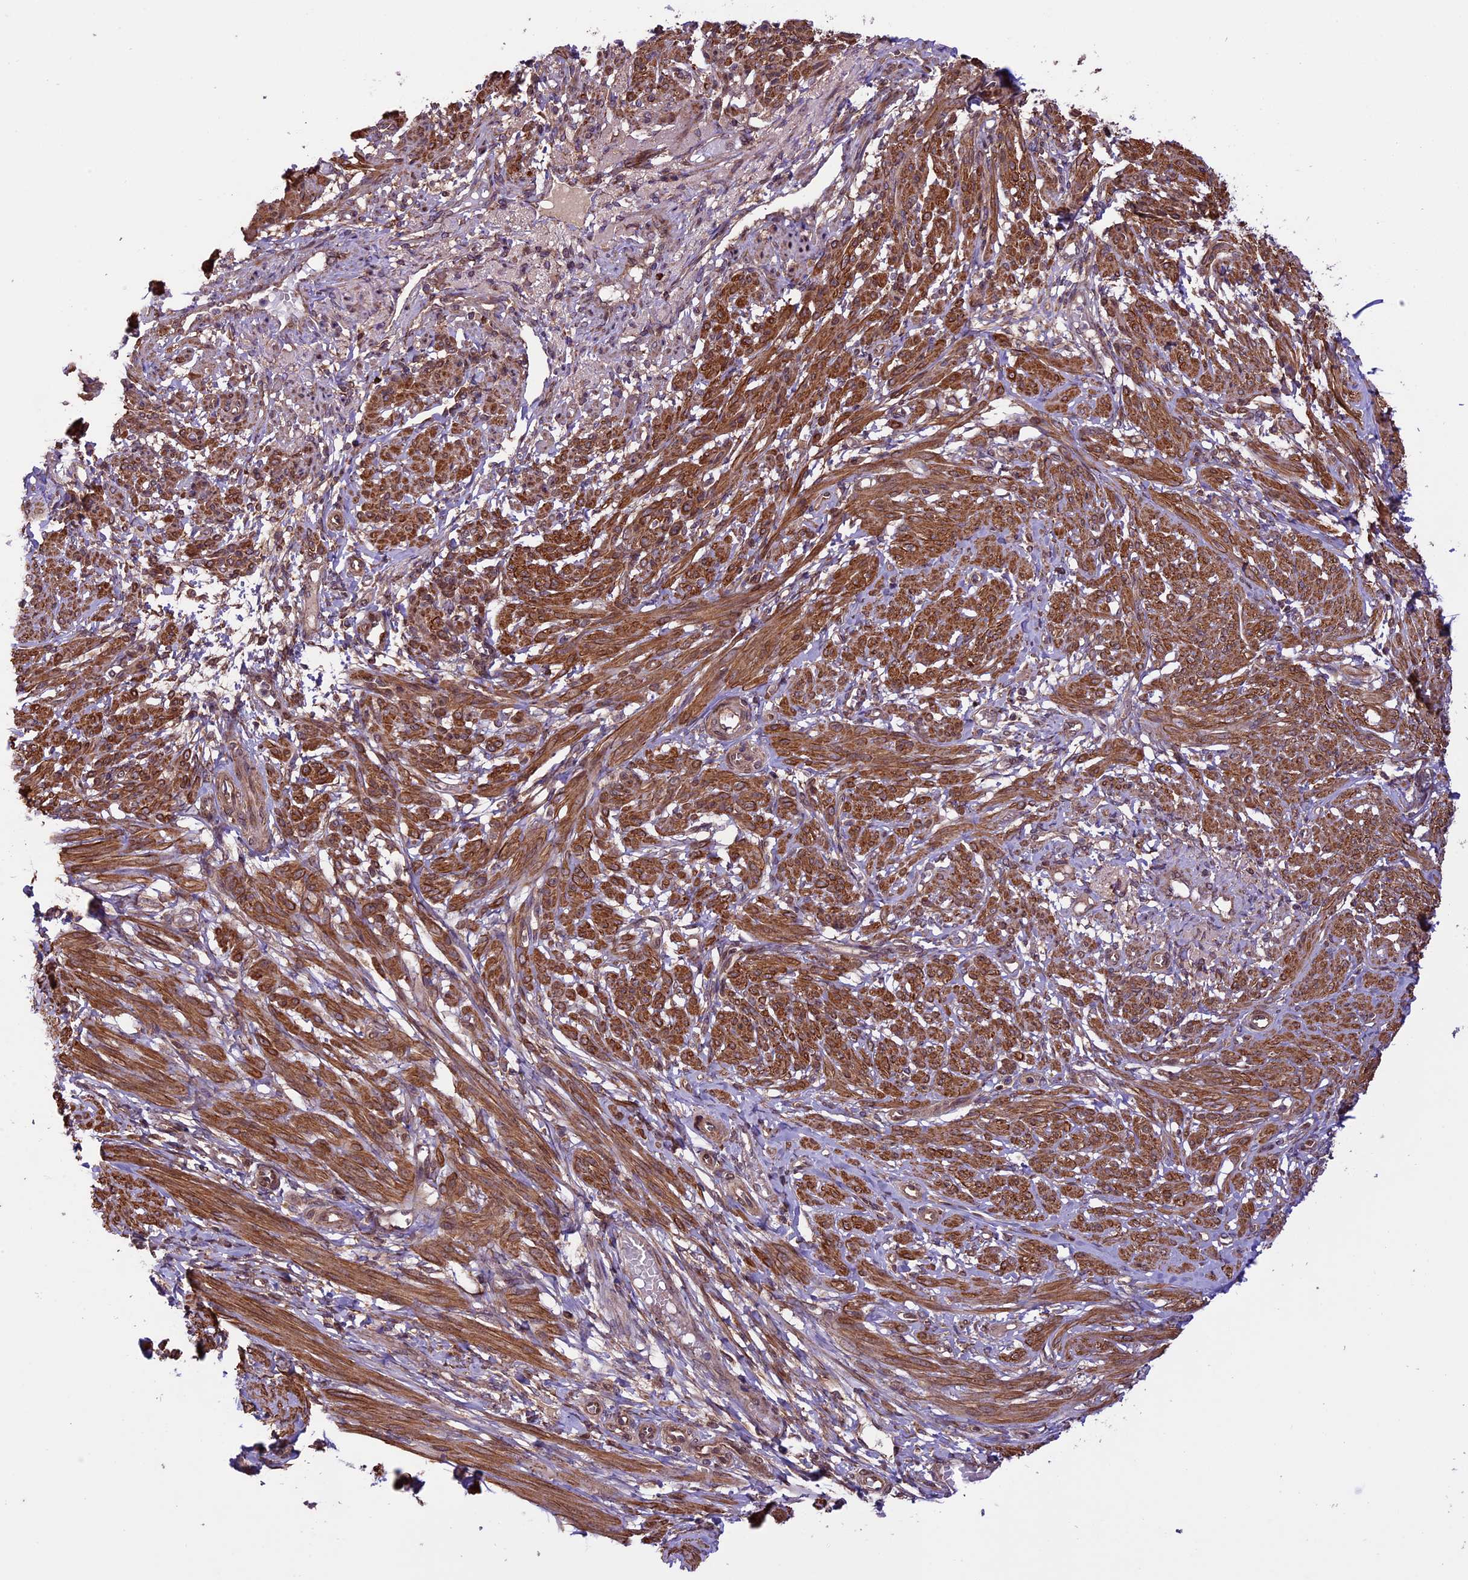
{"staining": {"intensity": "moderate", "quantity": ">75%", "location": "cytoplasmic/membranous"}, "tissue": "smooth muscle", "cell_type": "Smooth muscle cells", "image_type": "normal", "snomed": [{"axis": "morphology", "description": "Normal tissue, NOS"}, {"axis": "topography", "description": "Smooth muscle"}], "caption": "The immunohistochemical stain shows moderate cytoplasmic/membranous expression in smooth muscle cells of benign smooth muscle. Using DAB (3,3'-diaminobenzidine) (brown) and hematoxylin (blue) stains, captured at high magnification using brightfield microscopy.", "gene": "HDAC5", "patient": {"sex": "female", "age": 39}}